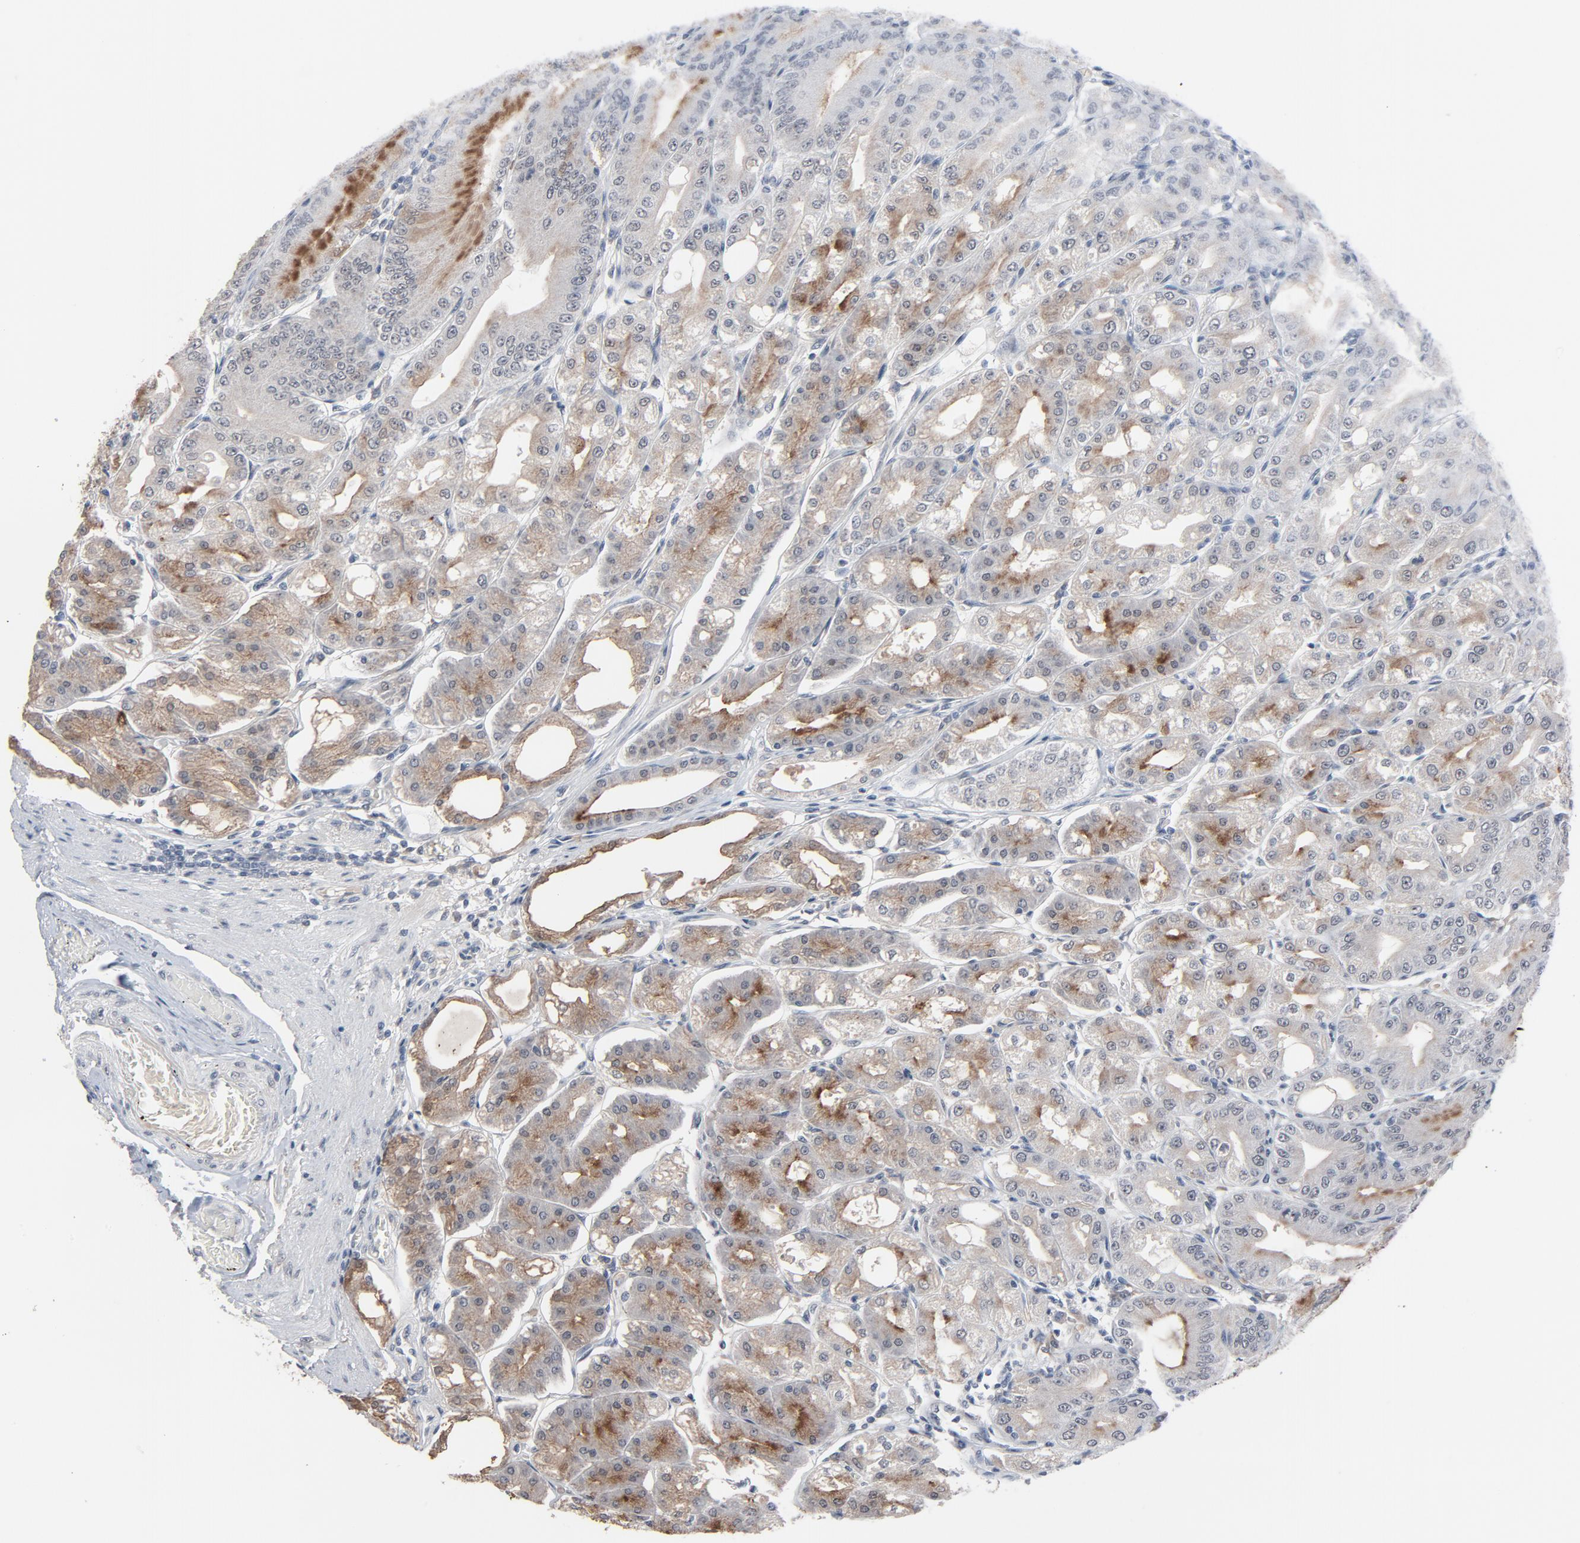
{"staining": {"intensity": "moderate", "quantity": "25%-75%", "location": "cytoplasmic/membranous"}, "tissue": "stomach", "cell_type": "Glandular cells", "image_type": "normal", "snomed": [{"axis": "morphology", "description": "Normal tissue, NOS"}, {"axis": "topography", "description": "Stomach, lower"}], "caption": "There is medium levels of moderate cytoplasmic/membranous positivity in glandular cells of normal stomach, as demonstrated by immunohistochemical staining (brown color).", "gene": "MT3", "patient": {"sex": "male", "age": 71}}